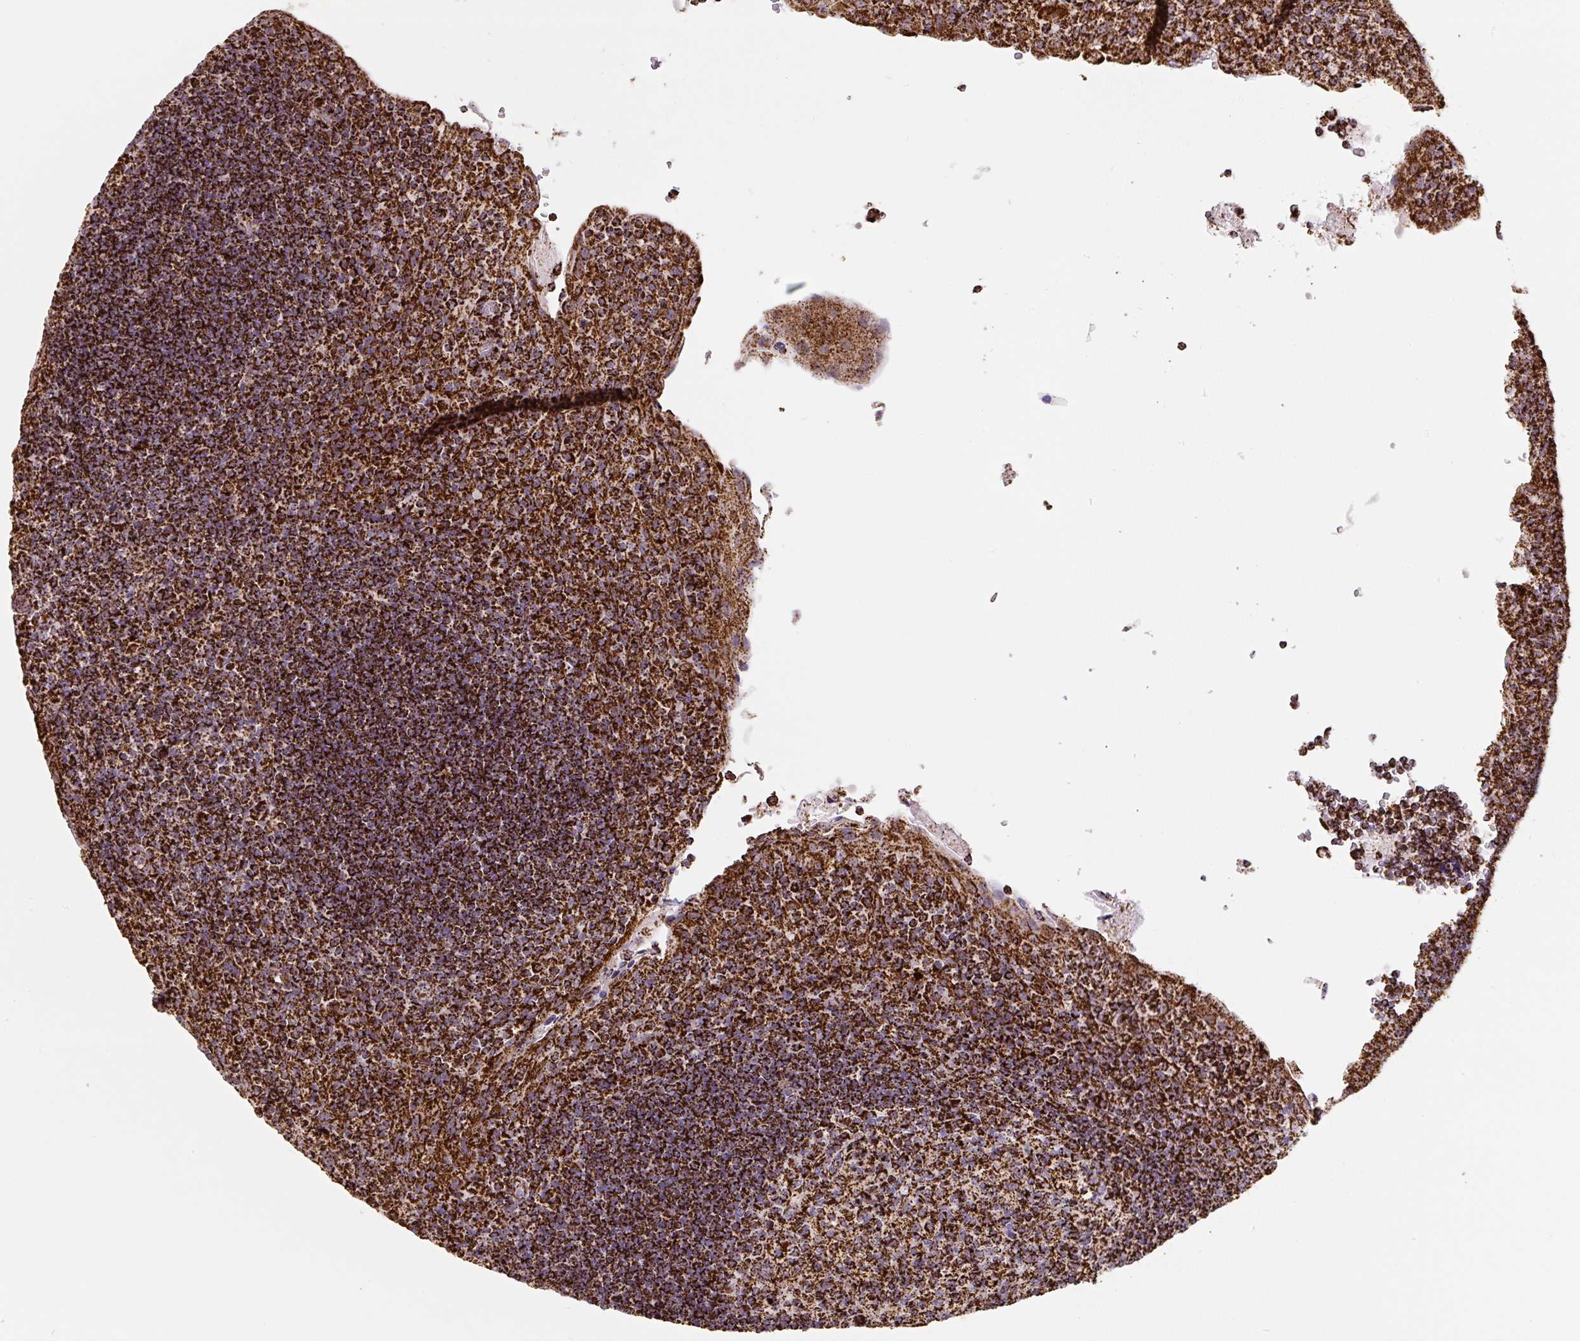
{"staining": {"intensity": "strong", "quantity": ">75%", "location": "cytoplasmic/membranous"}, "tissue": "tonsil", "cell_type": "Germinal center cells", "image_type": "normal", "snomed": [{"axis": "morphology", "description": "Normal tissue, NOS"}, {"axis": "topography", "description": "Tonsil"}], "caption": "Tonsil stained for a protein (brown) demonstrates strong cytoplasmic/membranous positive staining in about >75% of germinal center cells.", "gene": "ATP5F1A", "patient": {"sex": "male", "age": 17}}